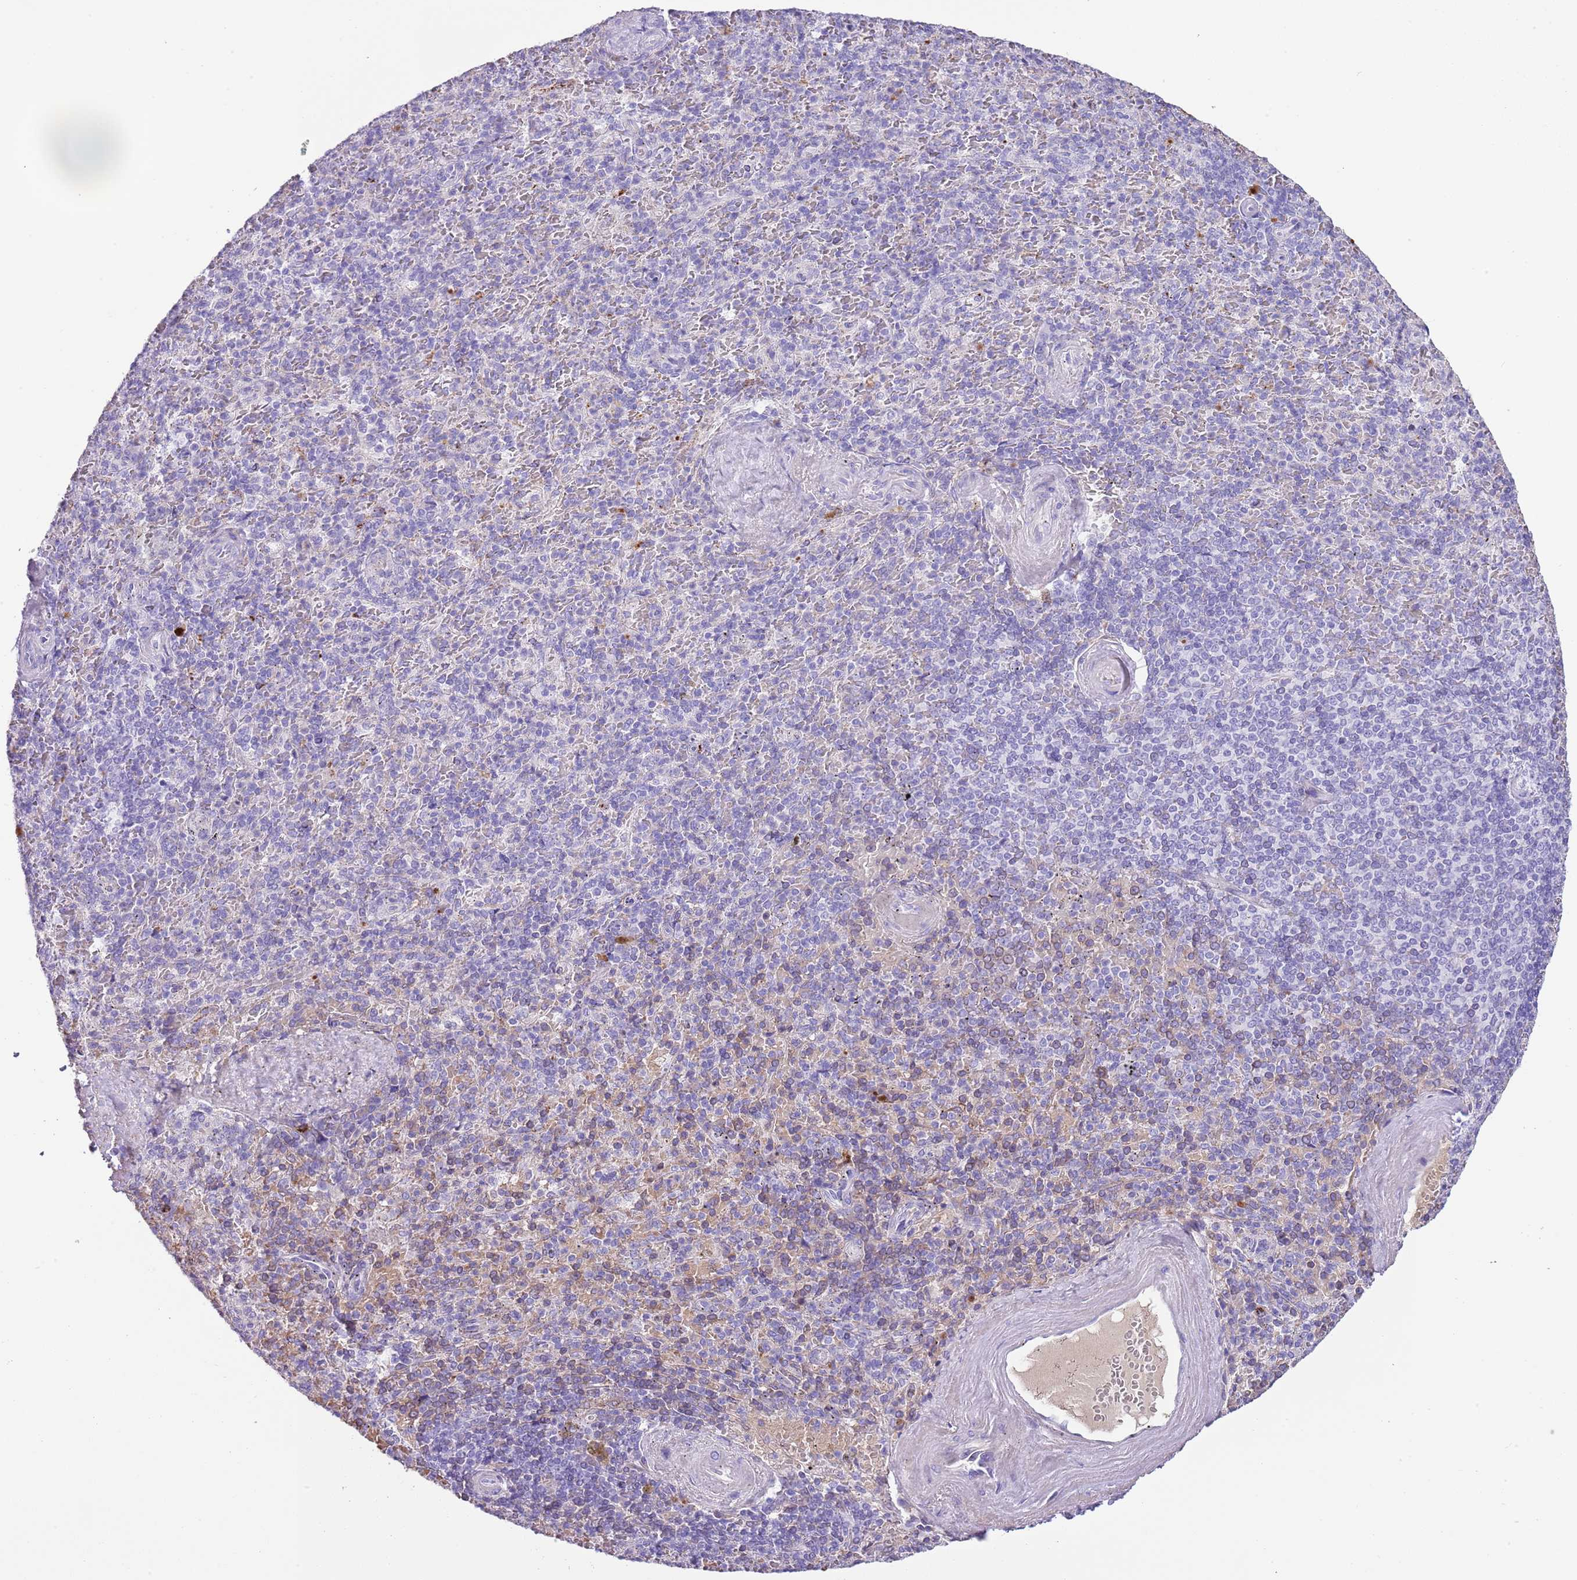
{"staining": {"intensity": "negative", "quantity": "none", "location": "none"}, "tissue": "spleen", "cell_type": "Cells in red pulp", "image_type": "normal", "snomed": [{"axis": "morphology", "description": "Normal tissue, NOS"}, {"axis": "topography", "description": "Spleen"}], "caption": "Immunohistochemical staining of normal human spleen shows no significant expression in cells in red pulp. The staining is performed using DAB brown chromogen with nuclei counter-stained in using hematoxylin.", "gene": "ABHD17C", "patient": {"sex": "male", "age": 82}}